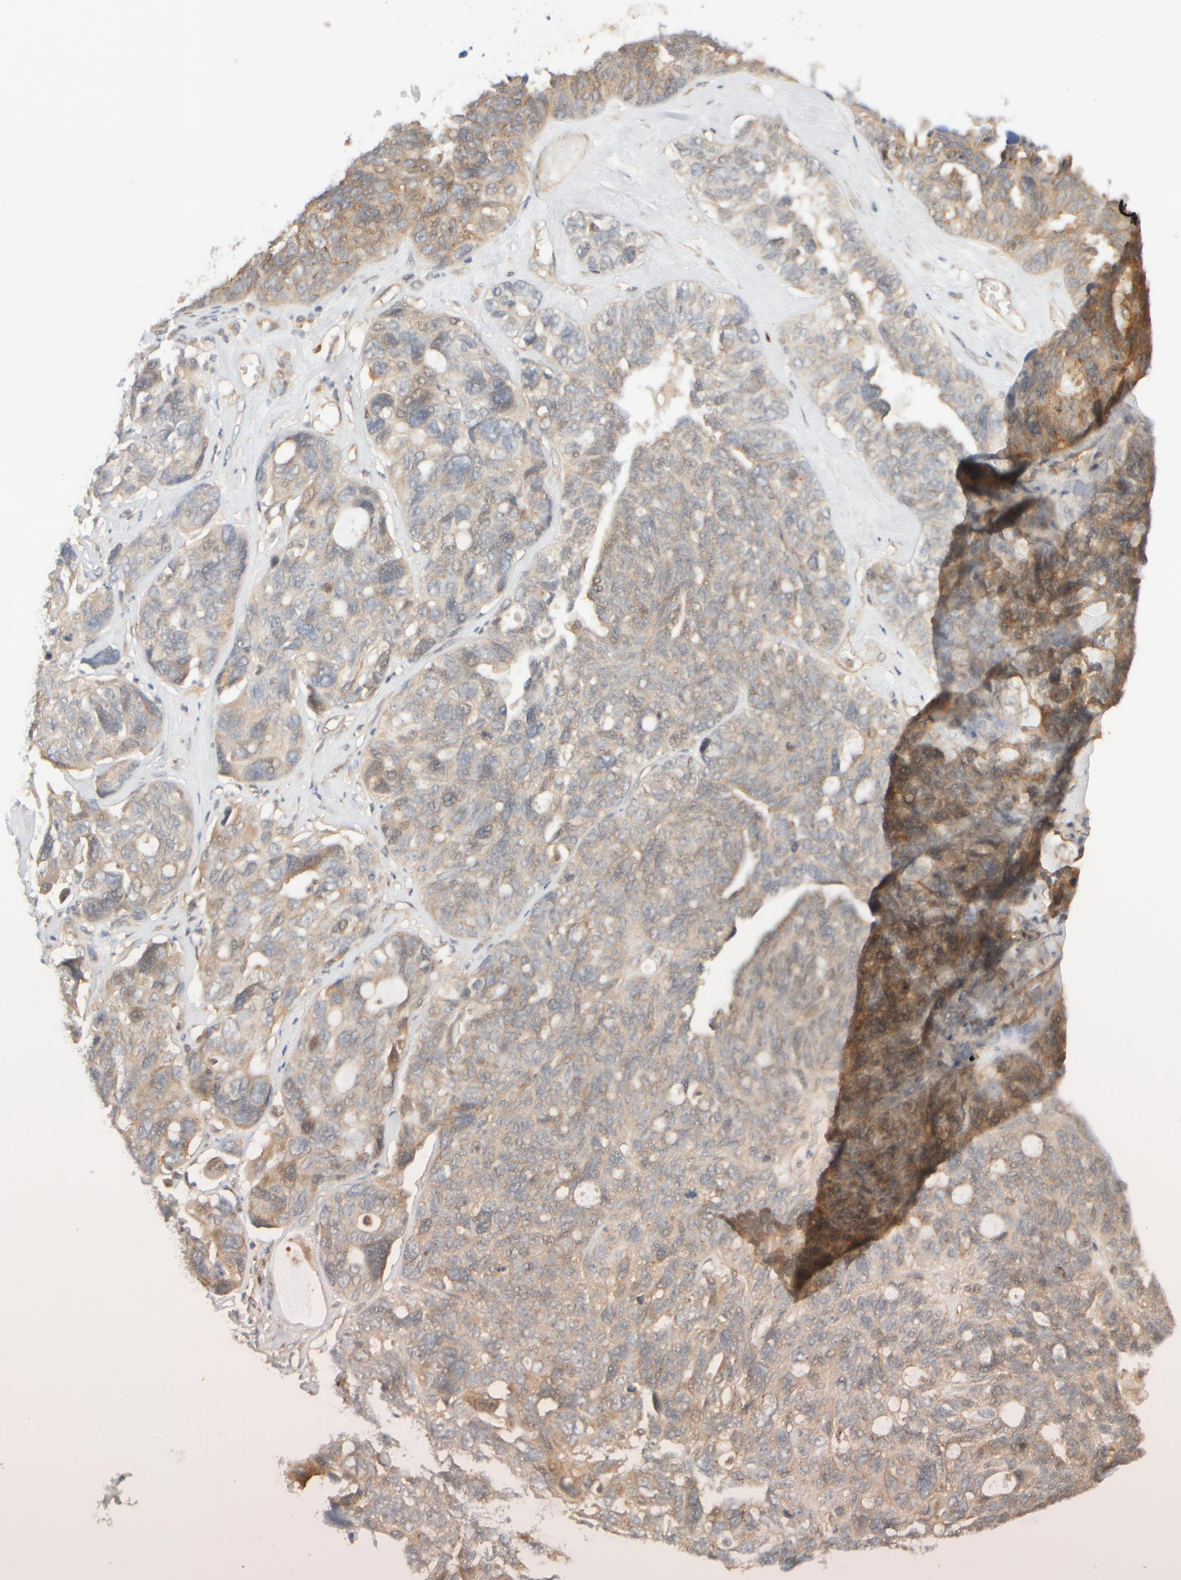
{"staining": {"intensity": "moderate", "quantity": "<25%", "location": "cytoplasmic/membranous"}, "tissue": "ovarian cancer", "cell_type": "Tumor cells", "image_type": "cancer", "snomed": [{"axis": "morphology", "description": "Cystadenocarcinoma, serous, NOS"}, {"axis": "topography", "description": "Ovary"}], "caption": "Immunohistochemical staining of human serous cystadenocarcinoma (ovarian) shows low levels of moderate cytoplasmic/membranous protein expression in approximately <25% of tumor cells.", "gene": "RABEP1", "patient": {"sex": "female", "age": 79}}